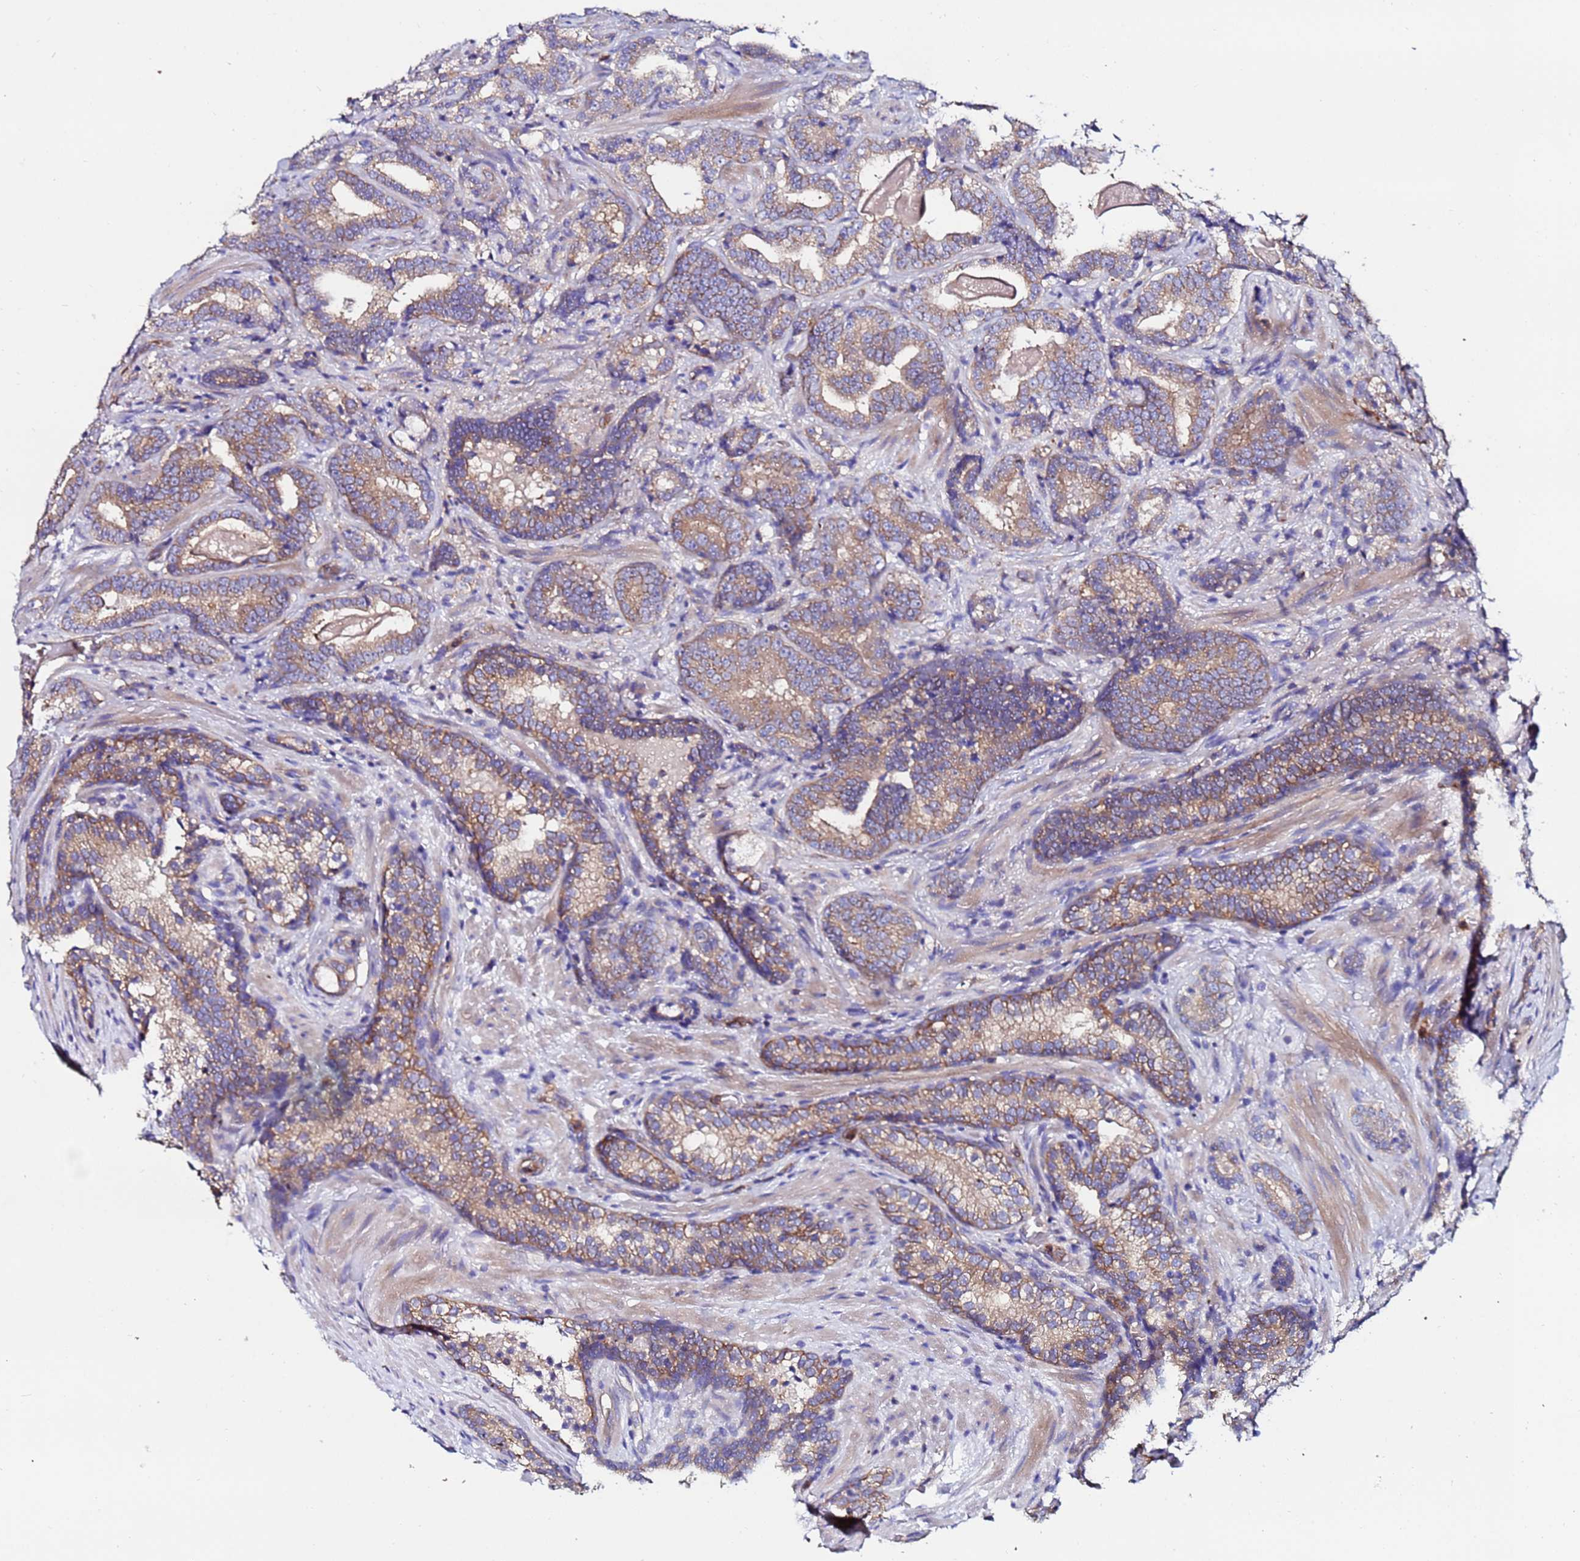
{"staining": {"intensity": "weak", "quantity": ">75%", "location": "cytoplasmic/membranous"}, "tissue": "prostate cancer", "cell_type": "Tumor cells", "image_type": "cancer", "snomed": [{"axis": "morphology", "description": "Adenocarcinoma, Low grade"}, {"axis": "topography", "description": "Prostate"}], "caption": "A low amount of weak cytoplasmic/membranous positivity is present in approximately >75% of tumor cells in adenocarcinoma (low-grade) (prostate) tissue. The staining is performed using DAB brown chromogen to label protein expression. The nuclei are counter-stained blue using hematoxylin.", "gene": "POTEE", "patient": {"sex": "male", "age": 58}}